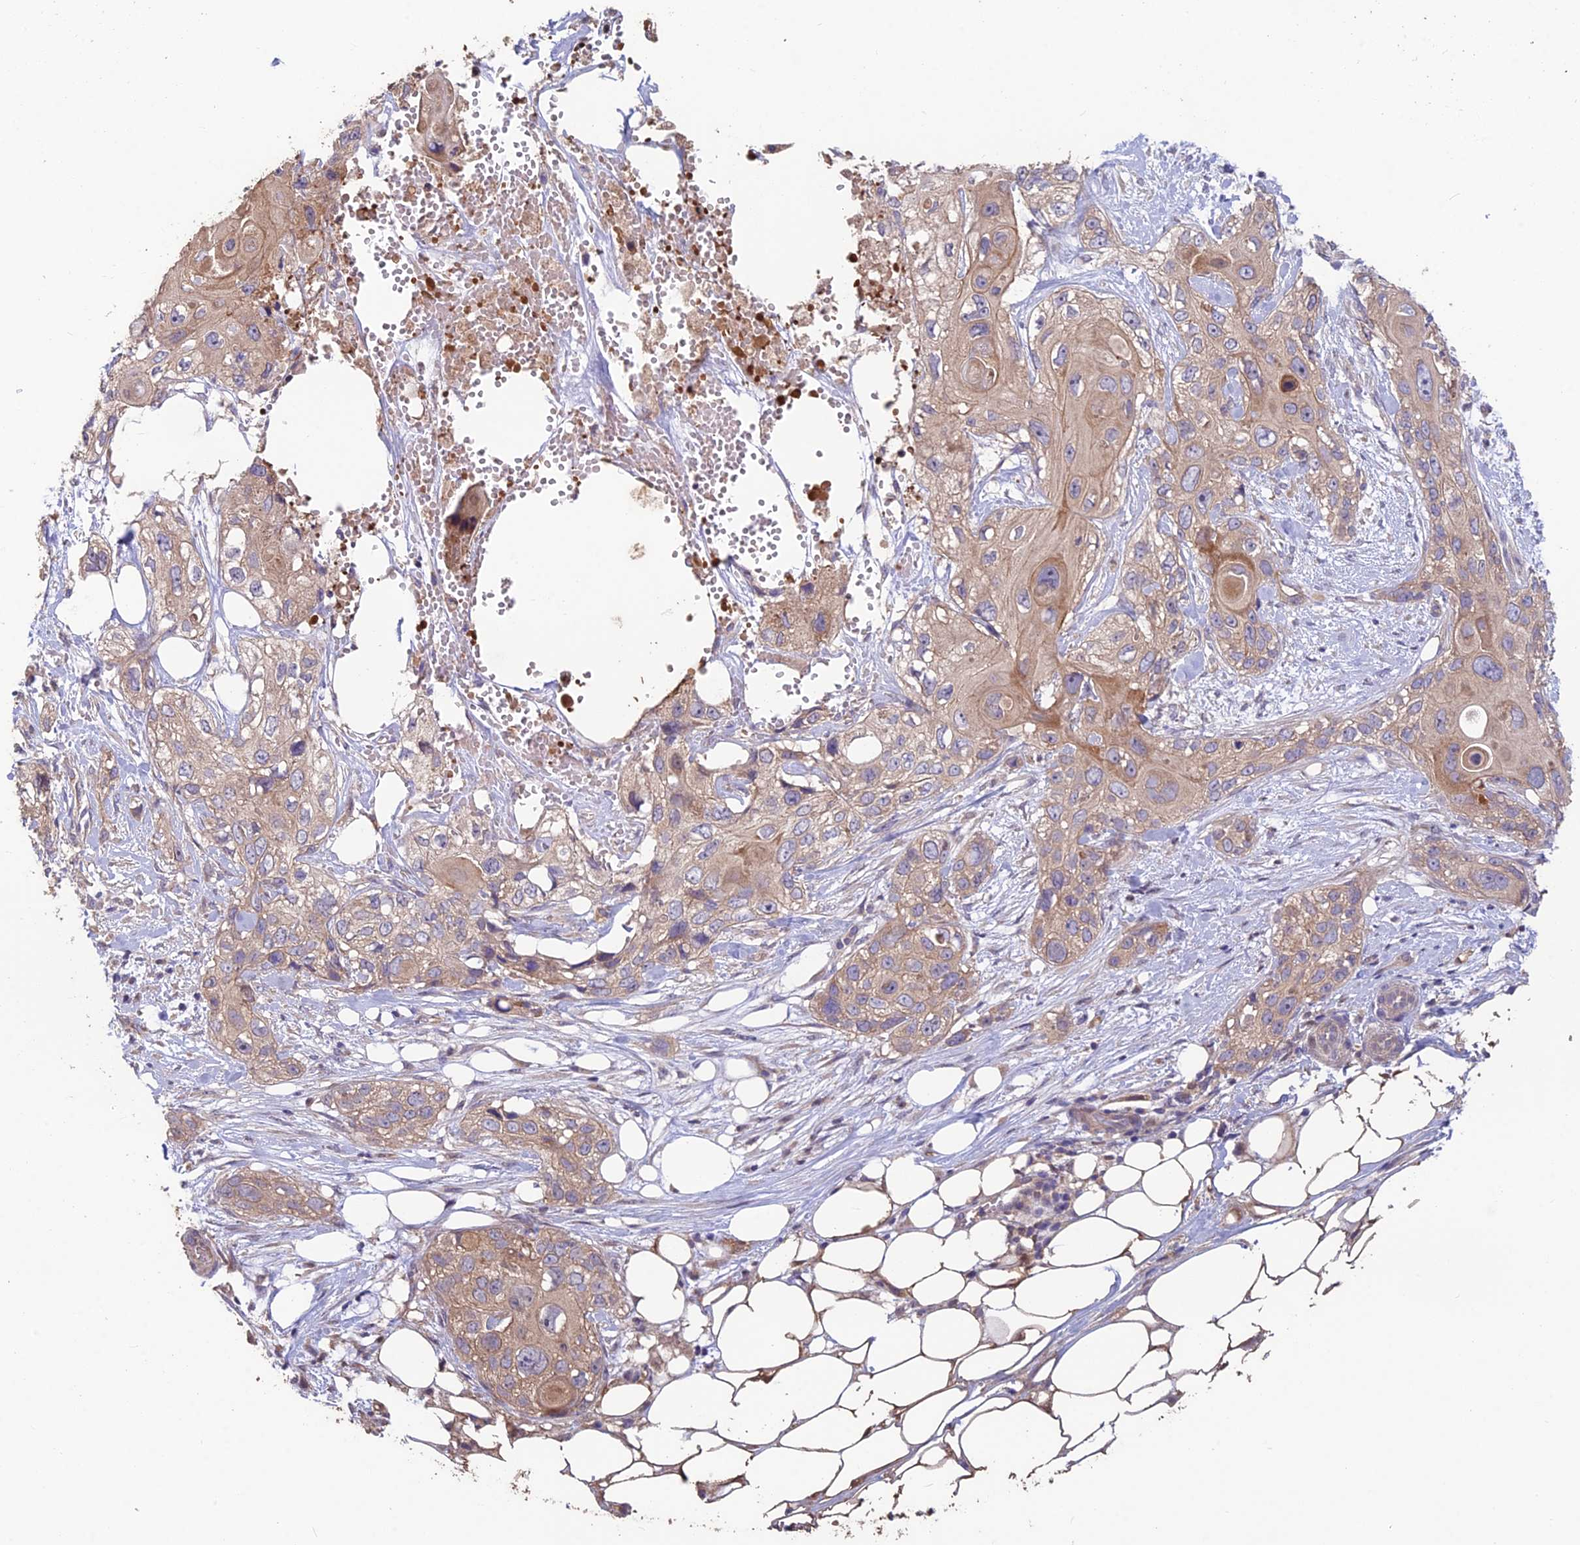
{"staining": {"intensity": "moderate", "quantity": ">75%", "location": "cytoplasmic/membranous"}, "tissue": "skin cancer", "cell_type": "Tumor cells", "image_type": "cancer", "snomed": [{"axis": "morphology", "description": "Normal tissue, NOS"}, {"axis": "morphology", "description": "Squamous cell carcinoma, NOS"}, {"axis": "topography", "description": "Skin"}], "caption": "Tumor cells exhibit medium levels of moderate cytoplasmic/membranous staining in approximately >75% of cells in human skin squamous cell carcinoma. The staining was performed using DAB (3,3'-diaminobenzidine) to visualize the protein expression in brown, while the nuclei were stained in blue with hematoxylin (Magnification: 20x).", "gene": "SHISA5", "patient": {"sex": "male", "age": 72}}